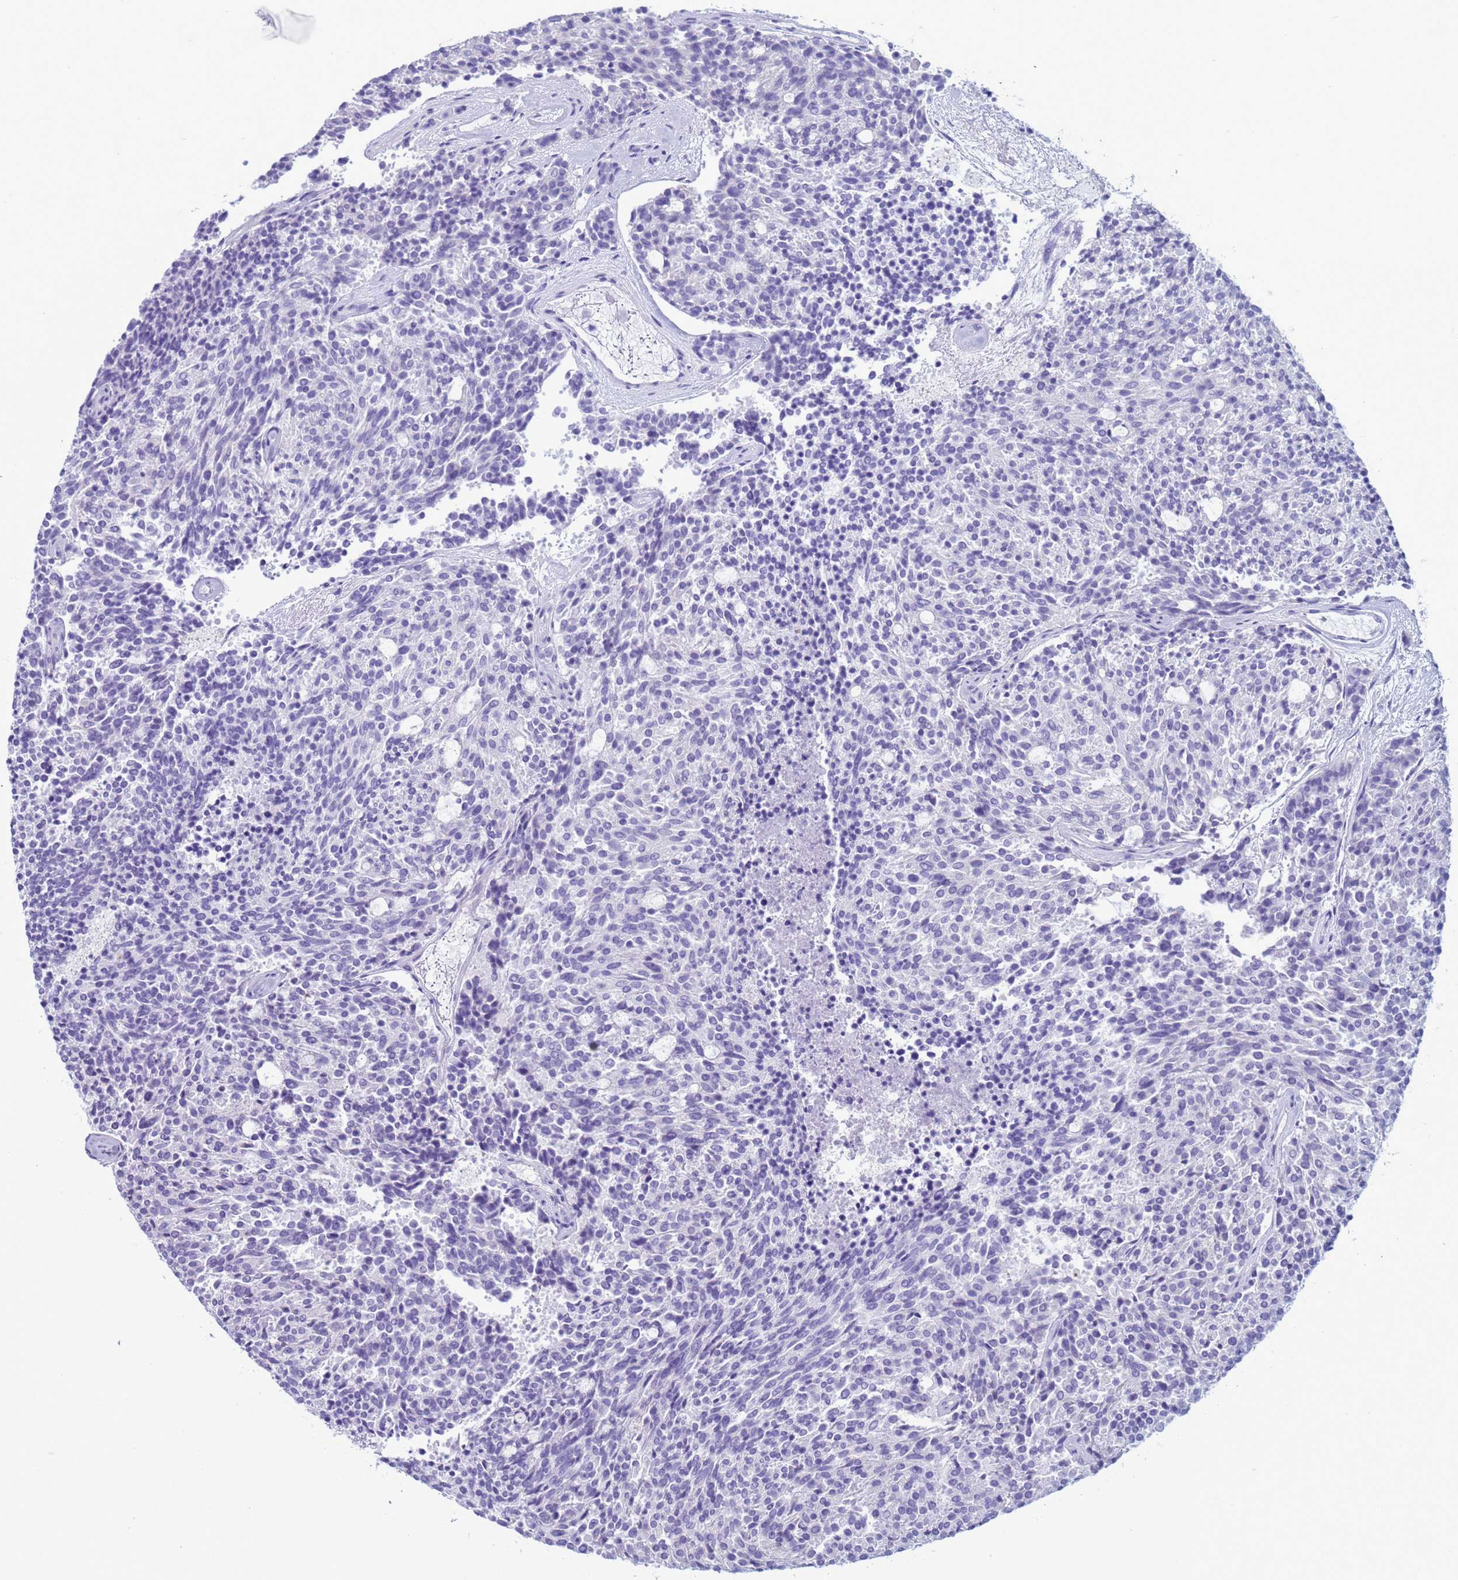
{"staining": {"intensity": "negative", "quantity": "none", "location": "none"}, "tissue": "carcinoid", "cell_type": "Tumor cells", "image_type": "cancer", "snomed": [{"axis": "morphology", "description": "Carcinoid, malignant, NOS"}, {"axis": "topography", "description": "Pancreas"}], "caption": "A photomicrograph of human carcinoid (malignant) is negative for staining in tumor cells. (Brightfield microscopy of DAB IHC at high magnification).", "gene": "CST4", "patient": {"sex": "female", "age": 54}}